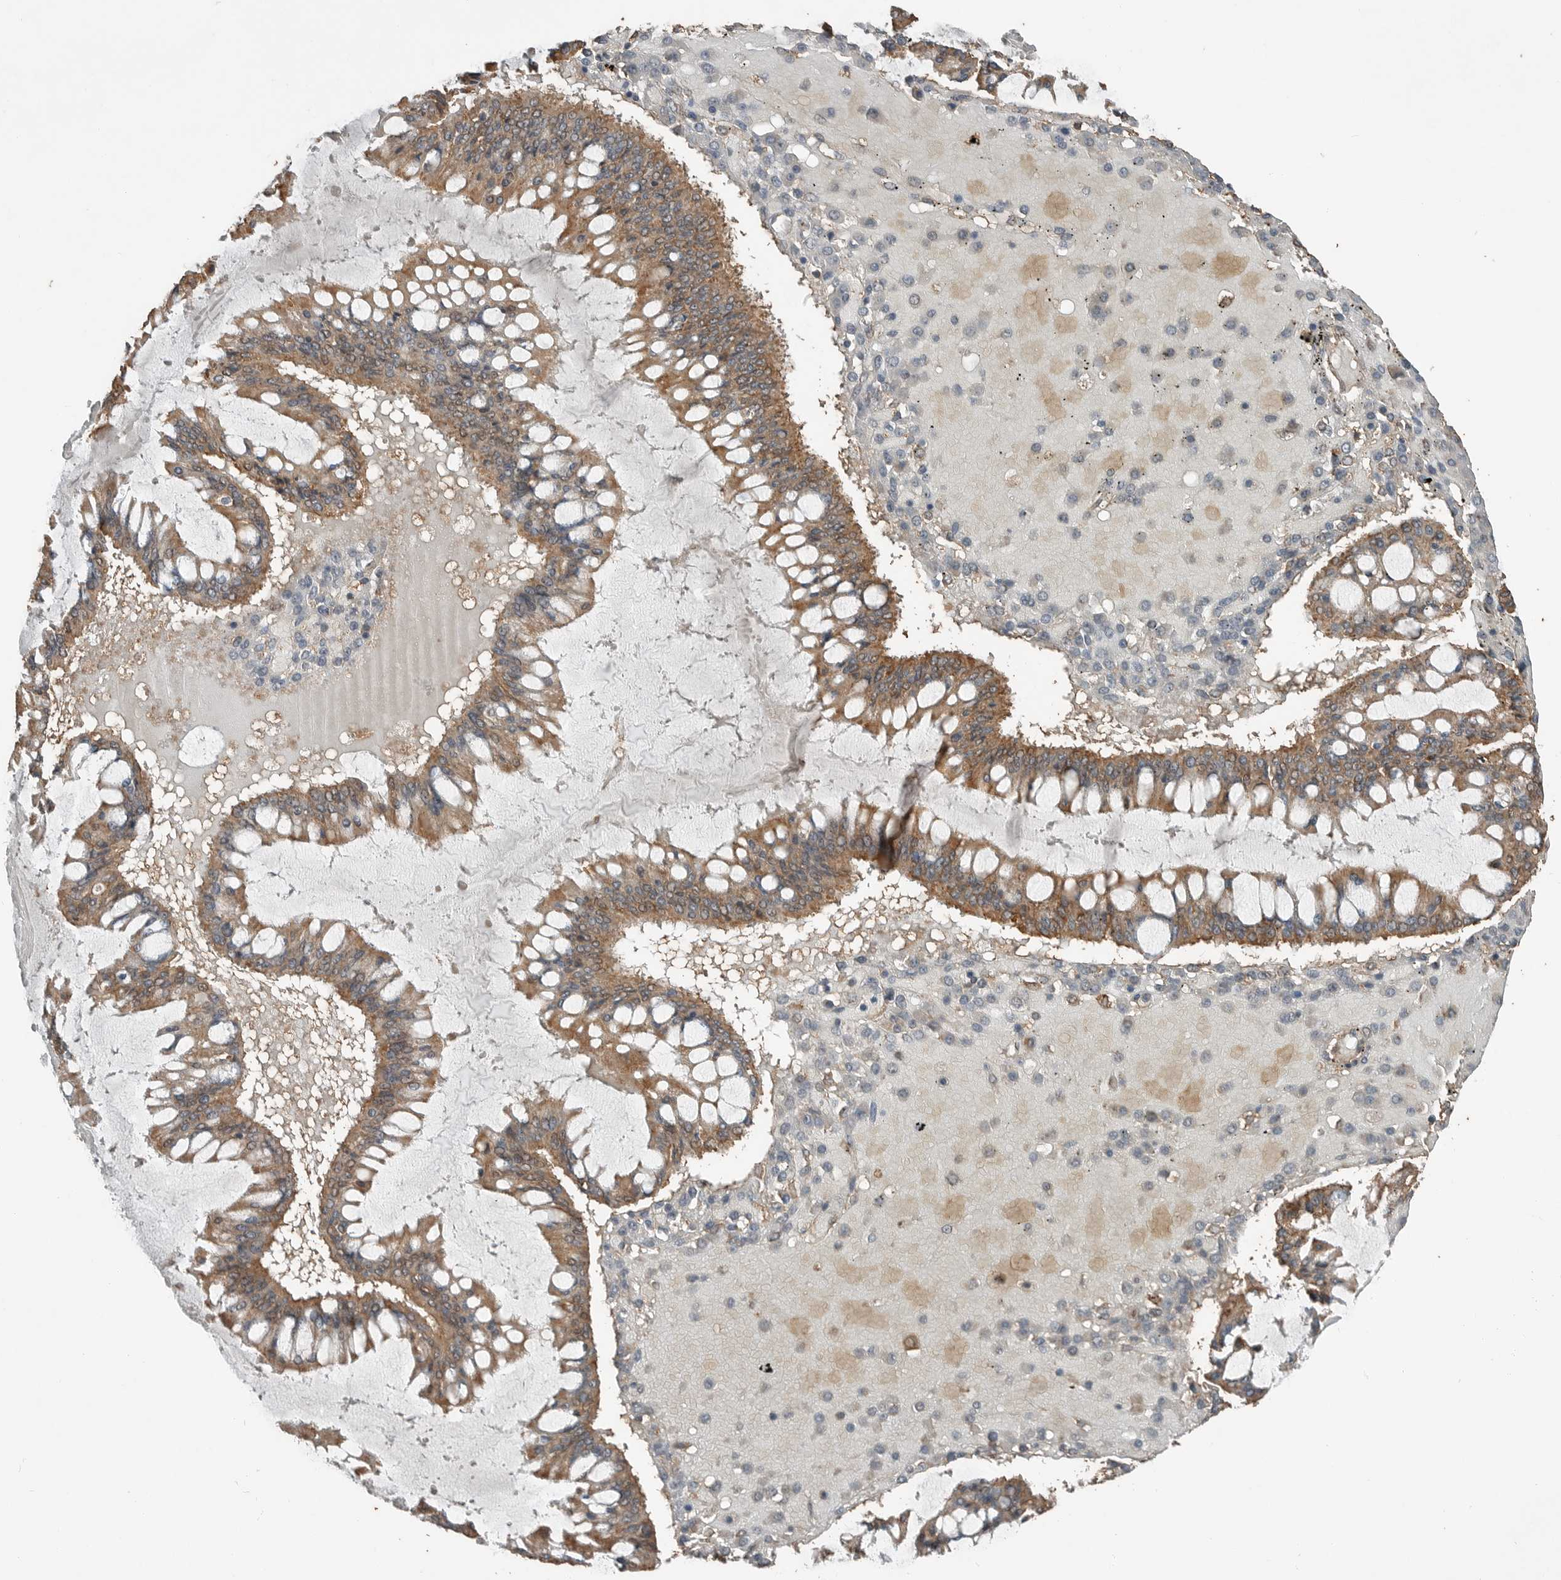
{"staining": {"intensity": "moderate", "quantity": ">75%", "location": "cytoplasmic/membranous"}, "tissue": "ovarian cancer", "cell_type": "Tumor cells", "image_type": "cancer", "snomed": [{"axis": "morphology", "description": "Cystadenocarcinoma, mucinous, NOS"}, {"axis": "topography", "description": "Ovary"}], "caption": "Ovarian mucinous cystadenocarcinoma stained for a protein (brown) shows moderate cytoplasmic/membranous positive staining in approximately >75% of tumor cells.", "gene": "BLZF1", "patient": {"sex": "female", "age": 73}}